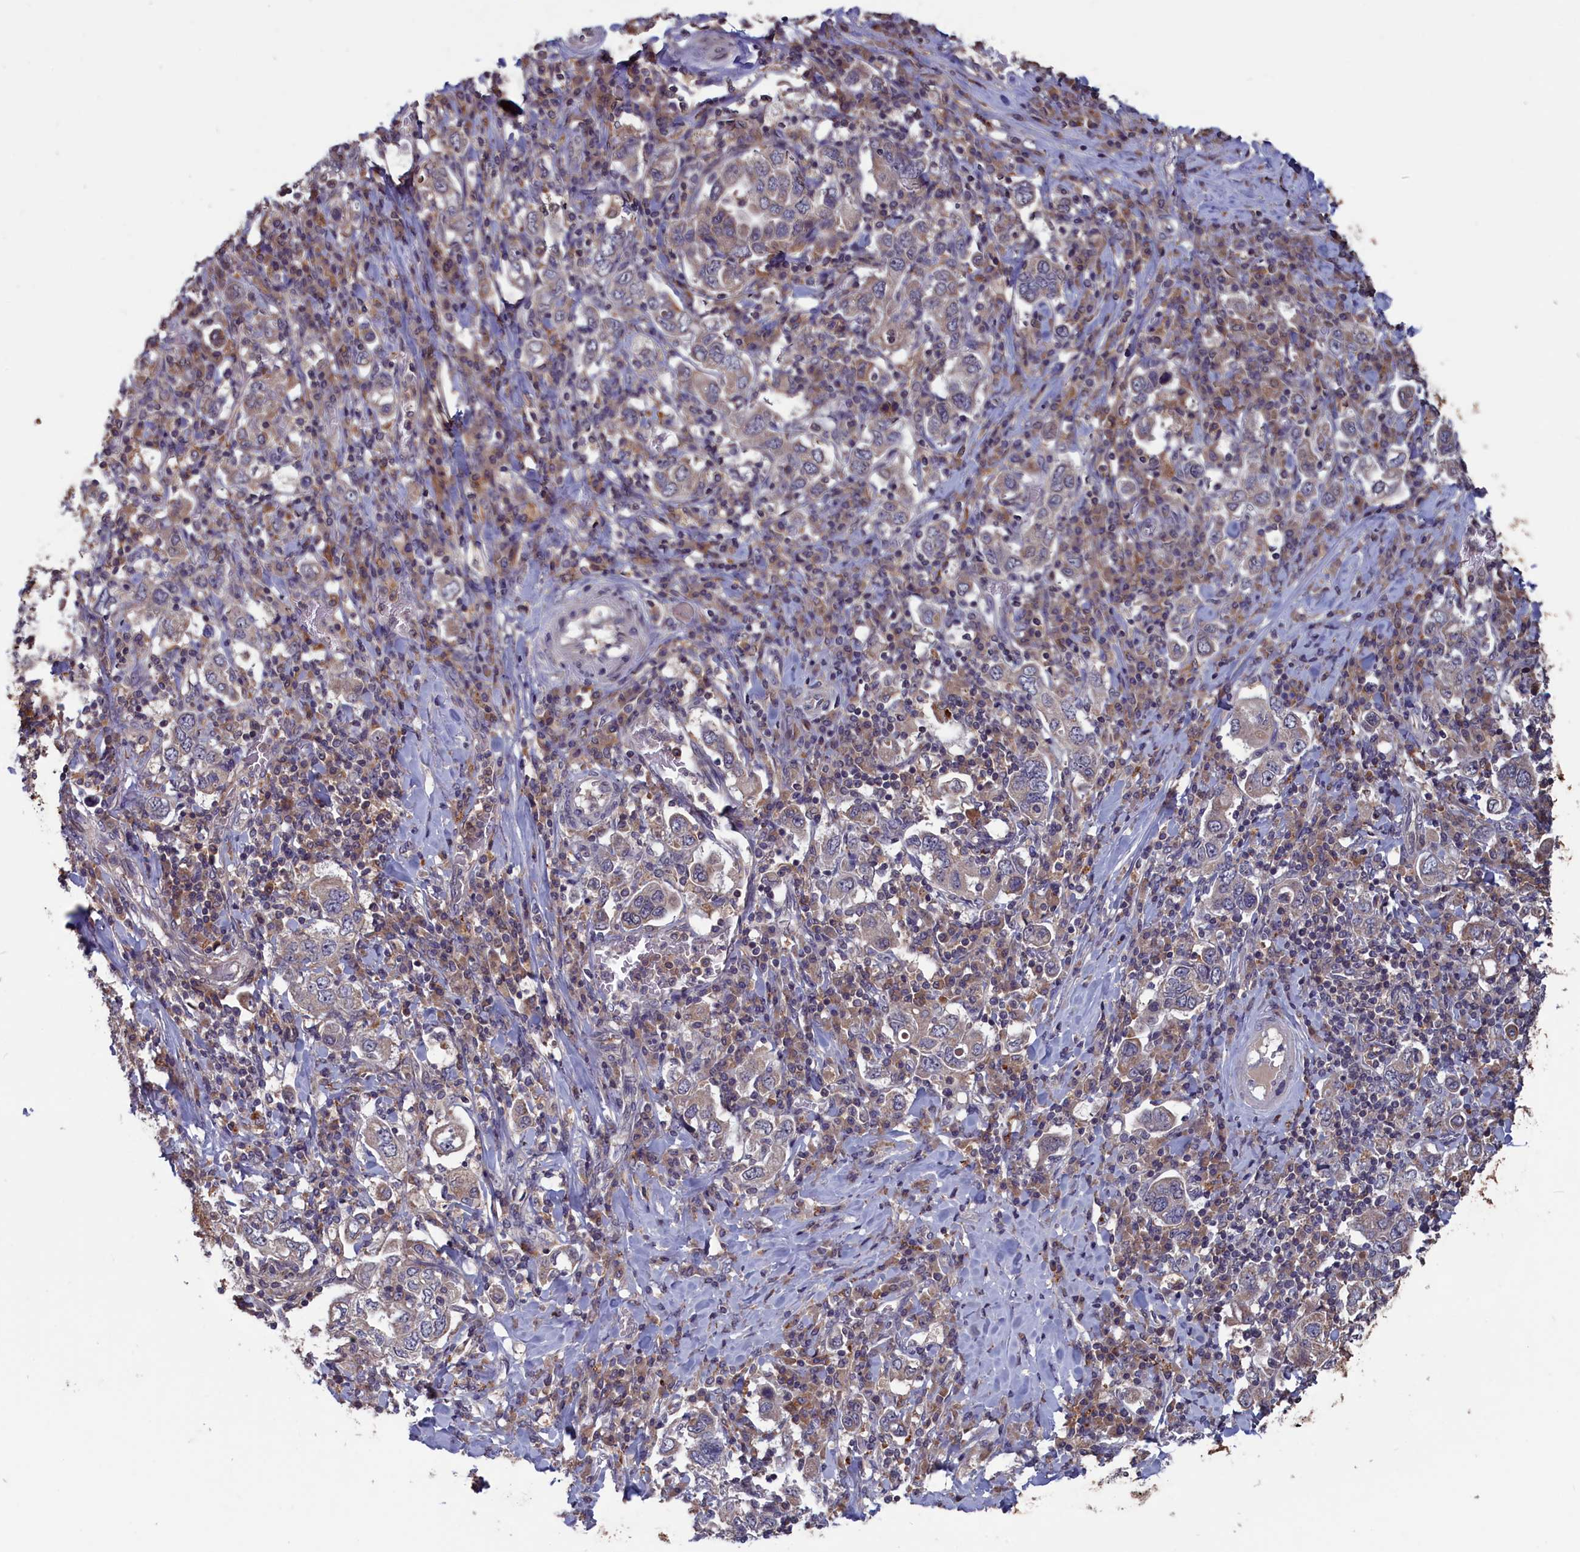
{"staining": {"intensity": "weak", "quantity": "<25%", "location": "cytoplasmic/membranous"}, "tissue": "stomach cancer", "cell_type": "Tumor cells", "image_type": "cancer", "snomed": [{"axis": "morphology", "description": "Adenocarcinoma, NOS"}, {"axis": "topography", "description": "Stomach, upper"}], "caption": "Tumor cells are negative for protein expression in human adenocarcinoma (stomach).", "gene": "CACTIN", "patient": {"sex": "male", "age": 62}}